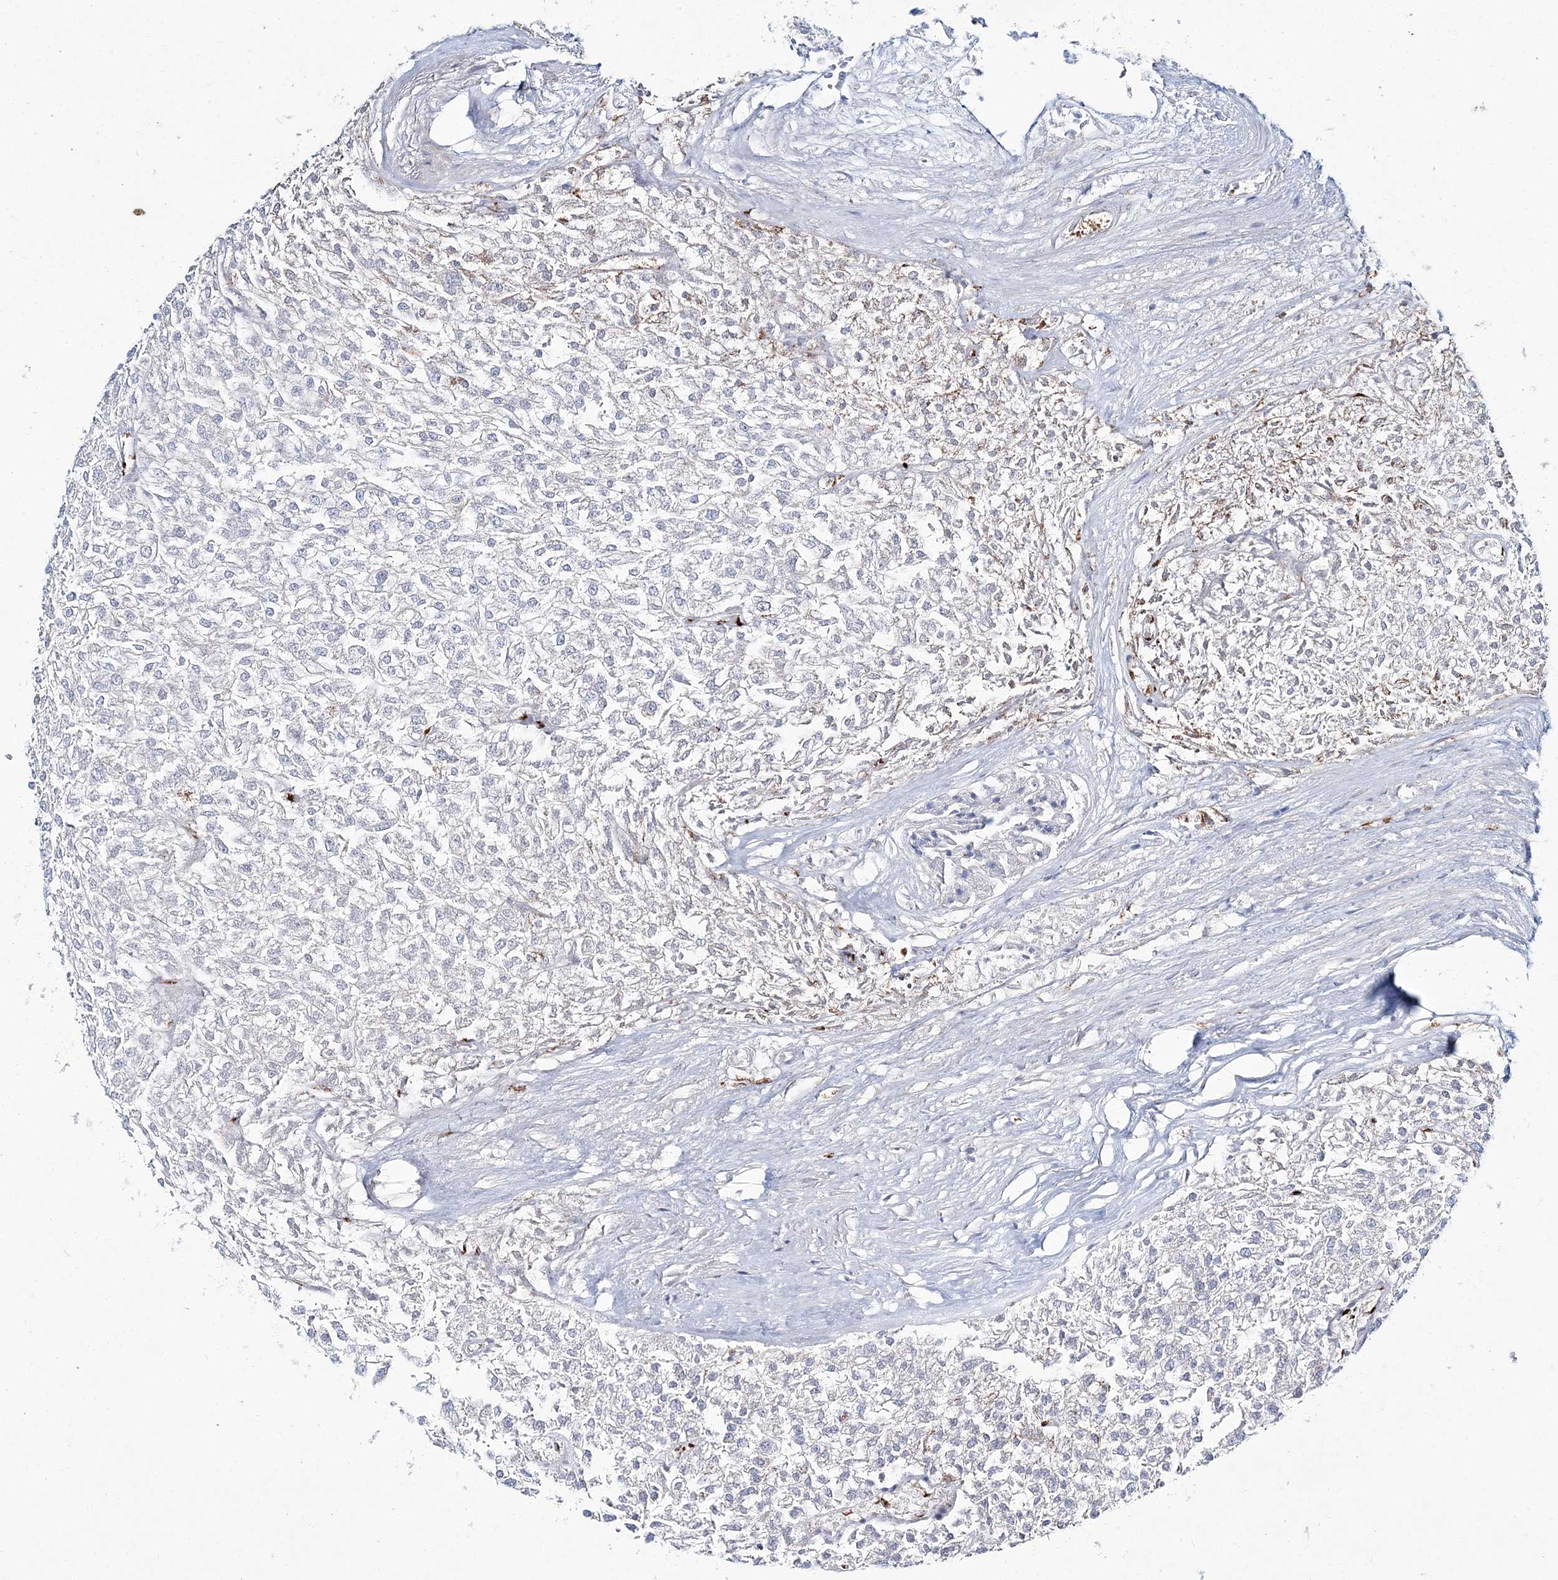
{"staining": {"intensity": "negative", "quantity": "none", "location": "none"}, "tissue": "renal cancer", "cell_type": "Tumor cells", "image_type": "cancer", "snomed": [{"axis": "morphology", "description": "Adenocarcinoma, NOS"}, {"axis": "topography", "description": "Kidney"}], "caption": "The photomicrograph exhibits no staining of tumor cells in renal adenocarcinoma.", "gene": "ARHGAP6", "patient": {"sex": "female", "age": 54}}